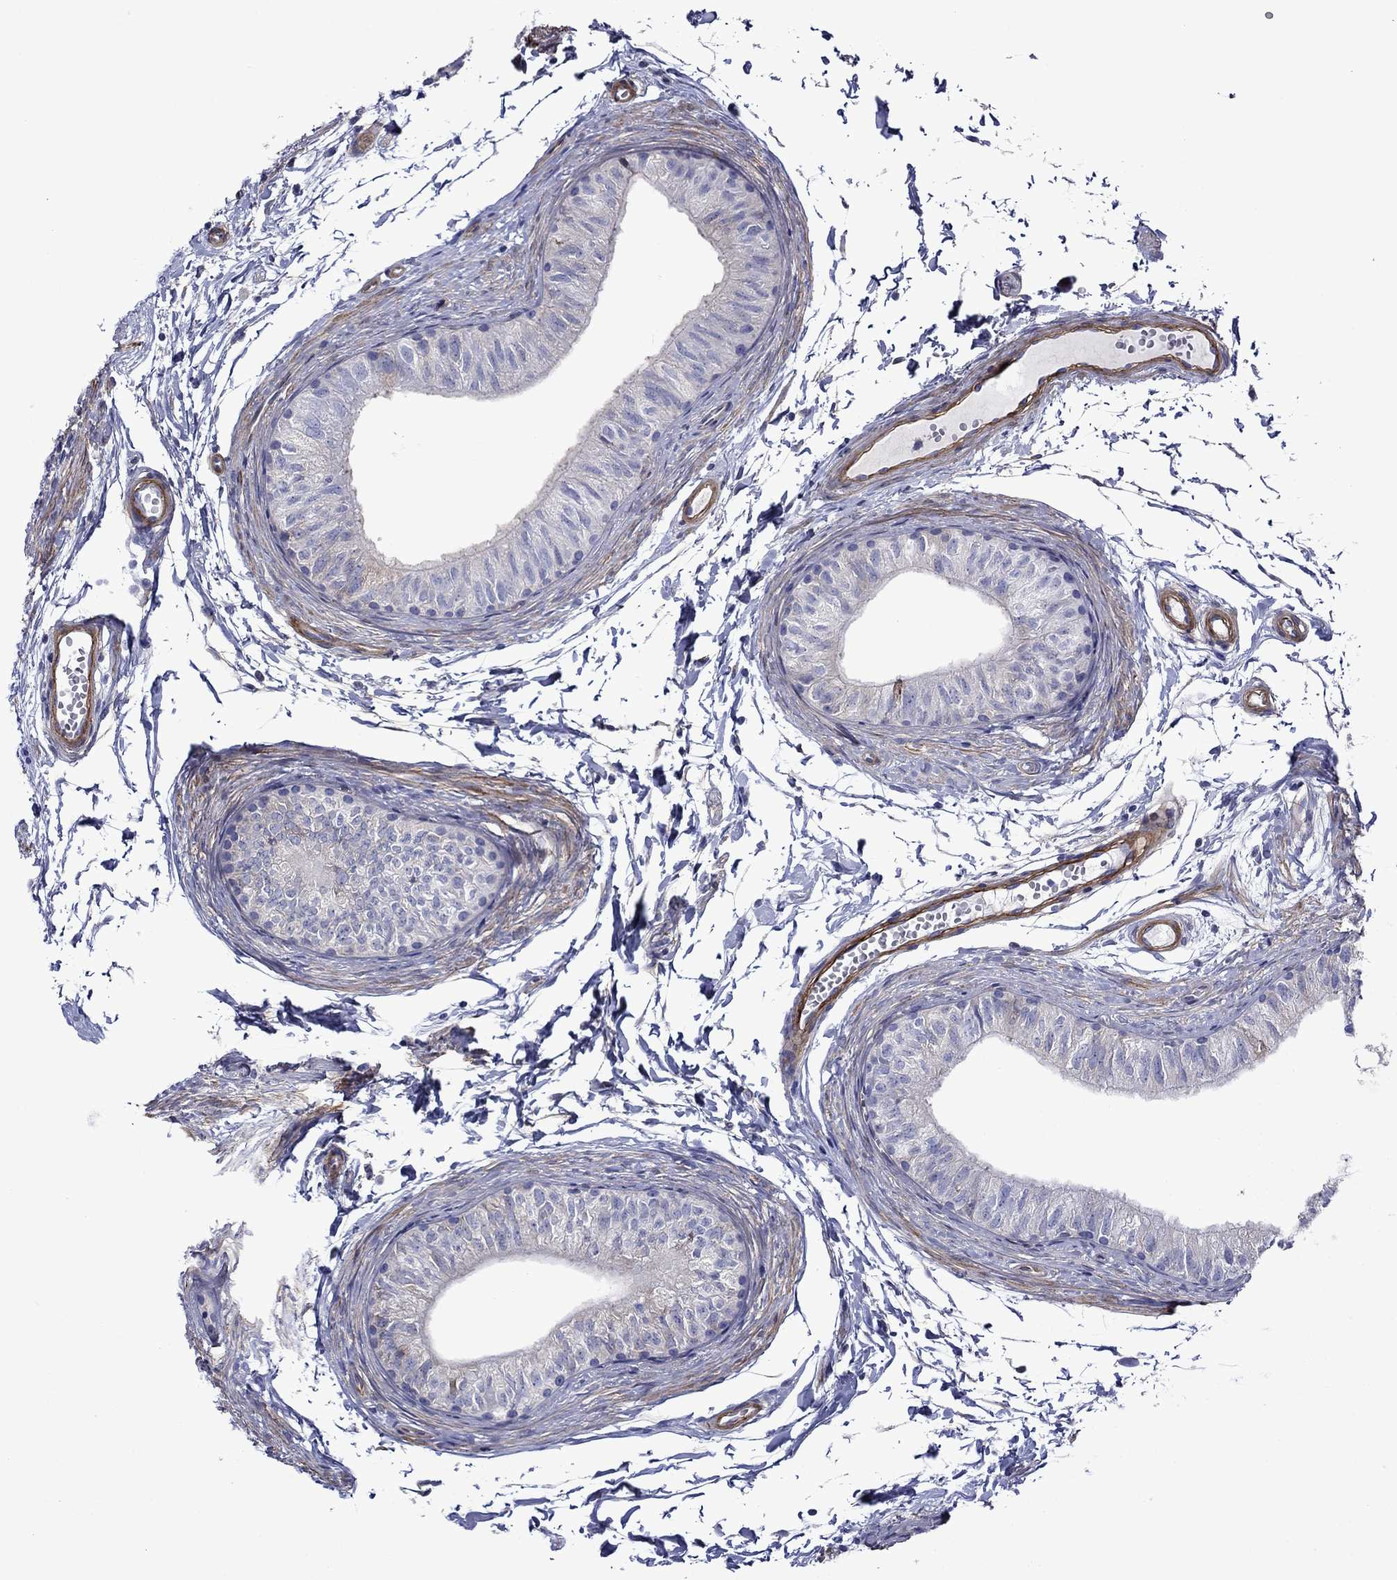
{"staining": {"intensity": "weak", "quantity": "<25%", "location": "cytoplasmic/membranous"}, "tissue": "epididymis", "cell_type": "Glandular cells", "image_type": "normal", "snomed": [{"axis": "morphology", "description": "Normal tissue, NOS"}, {"axis": "topography", "description": "Epididymis"}], "caption": "There is no significant expression in glandular cells of epididymis.", "gene": "HSPG2", "patient": {"sex": "male", "age": 22}}